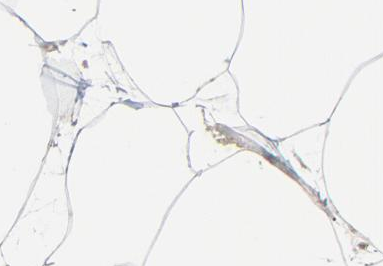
{"staining": {"intensity": "negative", "quantity": "none", "location": "none"}, "tissue": "adipose tissue", "cell_type": "Adipocytes", "image_type": "normal", "snomed": [{"axis": "morphology", "description": "Normal tissue, NOS"}, {"axis": "morphology", "description": "Duct carcinoma"}, {"axis": "topography", "description": "Breast"}, {"axis": "topography", "description": "Adipose tissue"}], "caption": "DAB (3,3'-diaminobenzidine) immunohistochemical staining of benign adipose tissue exhibits no significant expression in adipocytes. (Brightfield microscopy of DAB immunohistochemistry at high magnification).", "gene": "PDZD4", "patient": {"sex": "female", "age": 37}}